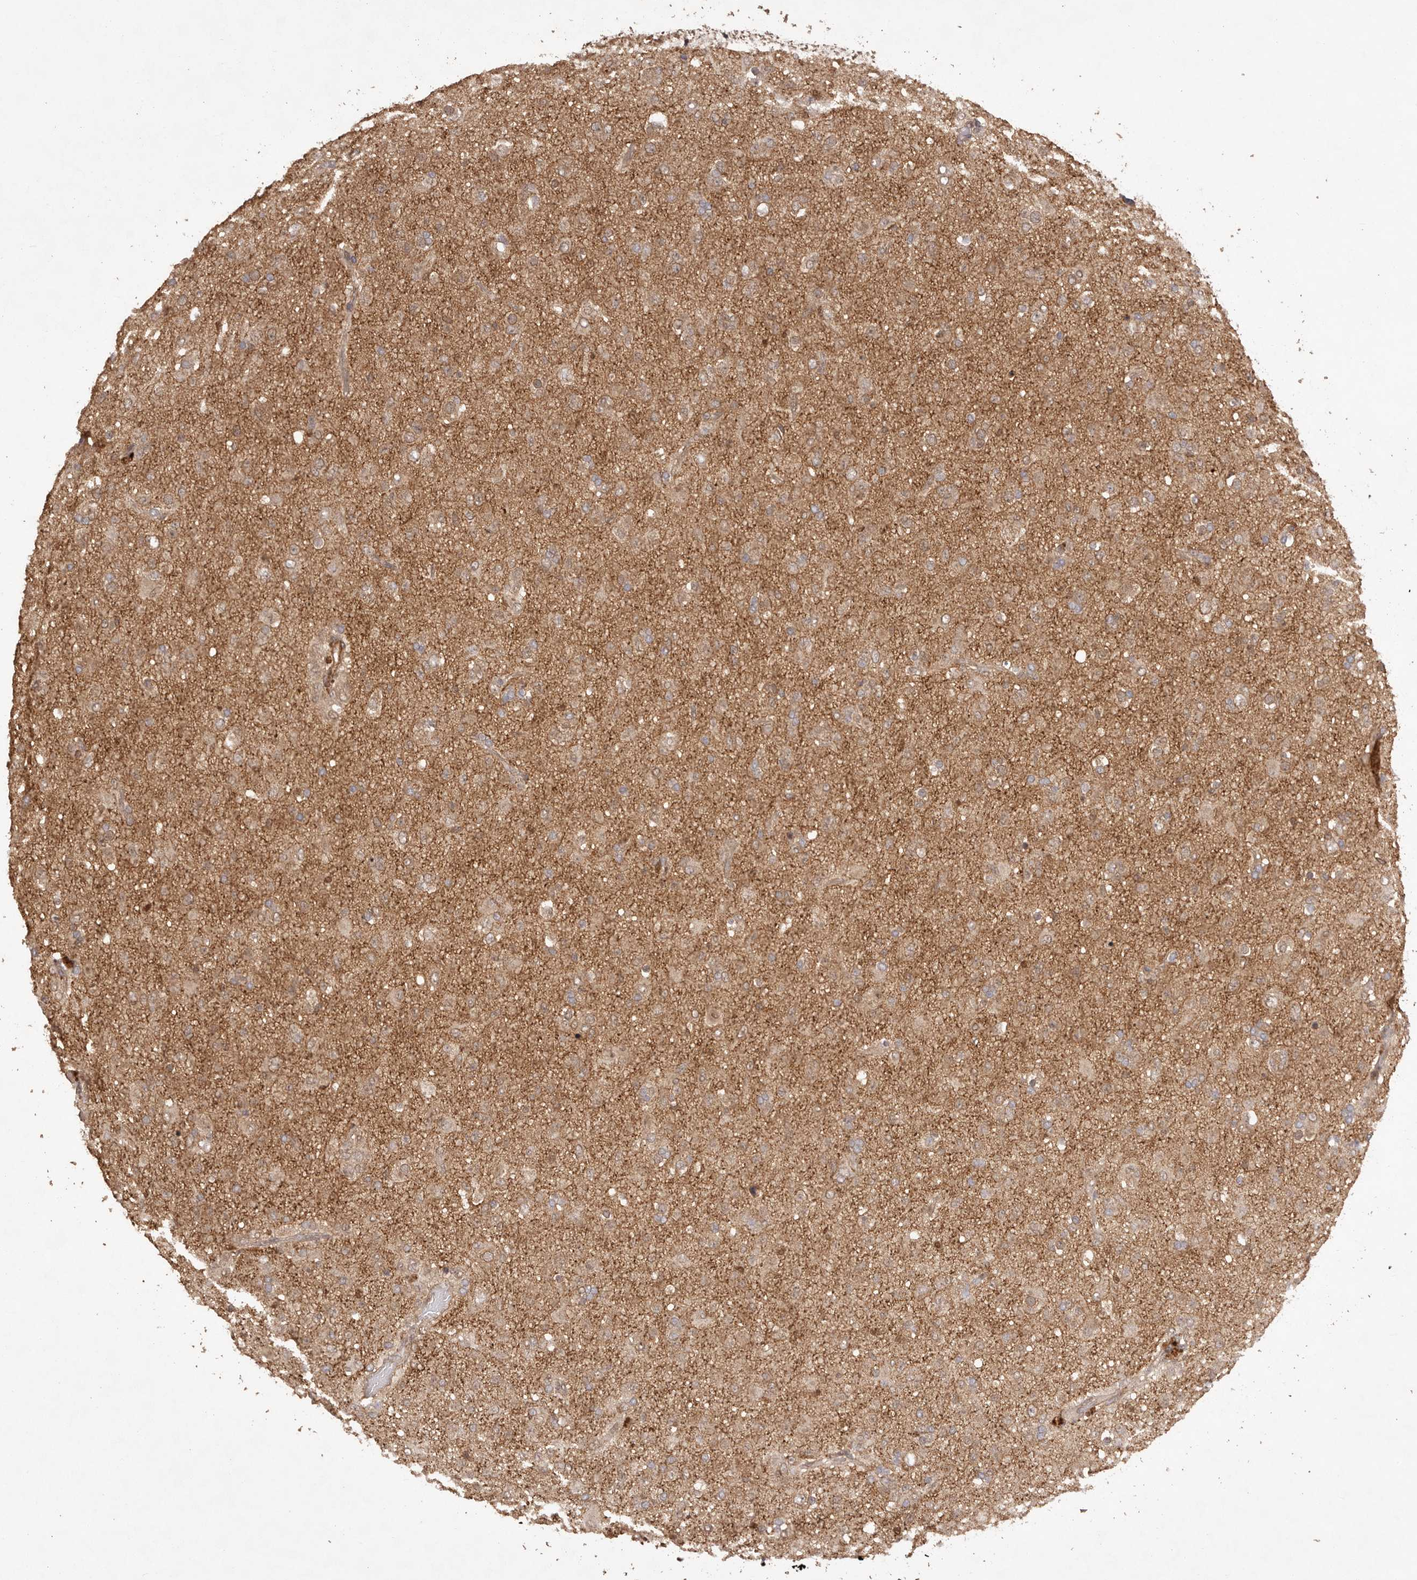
{"staining": {"intensity": "moderate", "quantity": ">75%", "location": "cytoplasmic/membranous"}, "tissue": "glioma", "cell_type": "Tumor cells", "image_type": "cancer", "snomed": [{"axis": "morphology", "description": "Glioma, malignant, Low grade"}, {"axis": "topography", "description": "Brain"}], "caption": "A medium amount of moderate cytoplasmic/membranous expression is seen in about >75% of tumor cells in malignant glioma (low-grade) tissue. The protein is stained brown, and the nuclei are stained in blue (DAB (3,3'-diaminobenzidine) IHC with brightfield microscopy, high magnification).", "gene": "UBR2", "patient": {"sex": "male", "age": 65}}